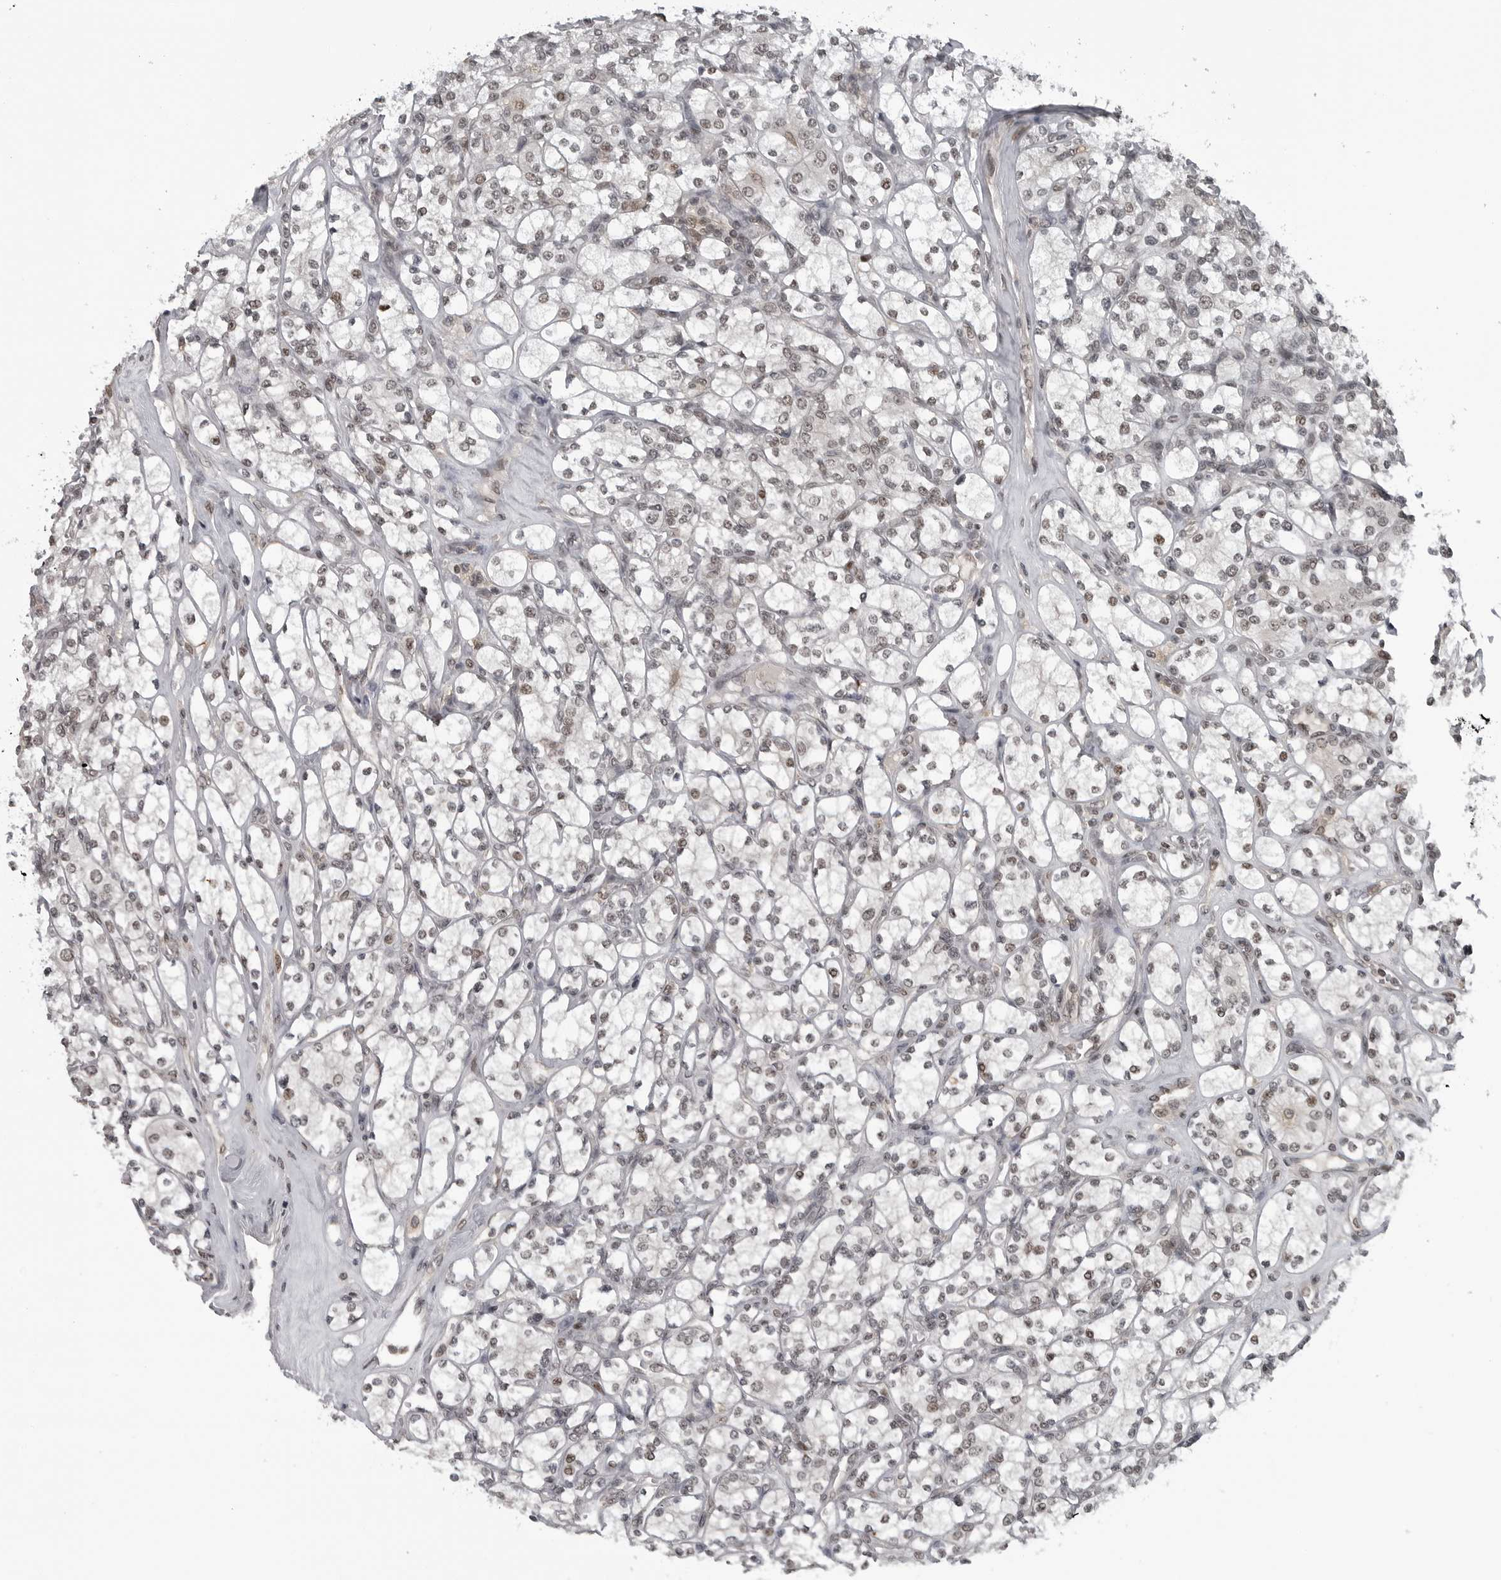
{"staining": {"intensity": "weak", "quantity": ">75%", "location": "nuclear"}, "tissue": "renal cancer", "cell_type": "Tumor cells", "image_type": "cancer", "snomed": [{"axis": "morphology", "description": "Adenocarcinoma, NOS"}, {"axis": "topography", "description": "Kidney"}], "caption": "A high-resolution histopathology image shows immunohistochemistry (IHC) staining of adenocarcinoma (renal), which demonstrates weak nuclear staining in approximately >75% of tumor cells.", "gene": "C8orf58", "patient": {"sex": "male", "age": 77}}